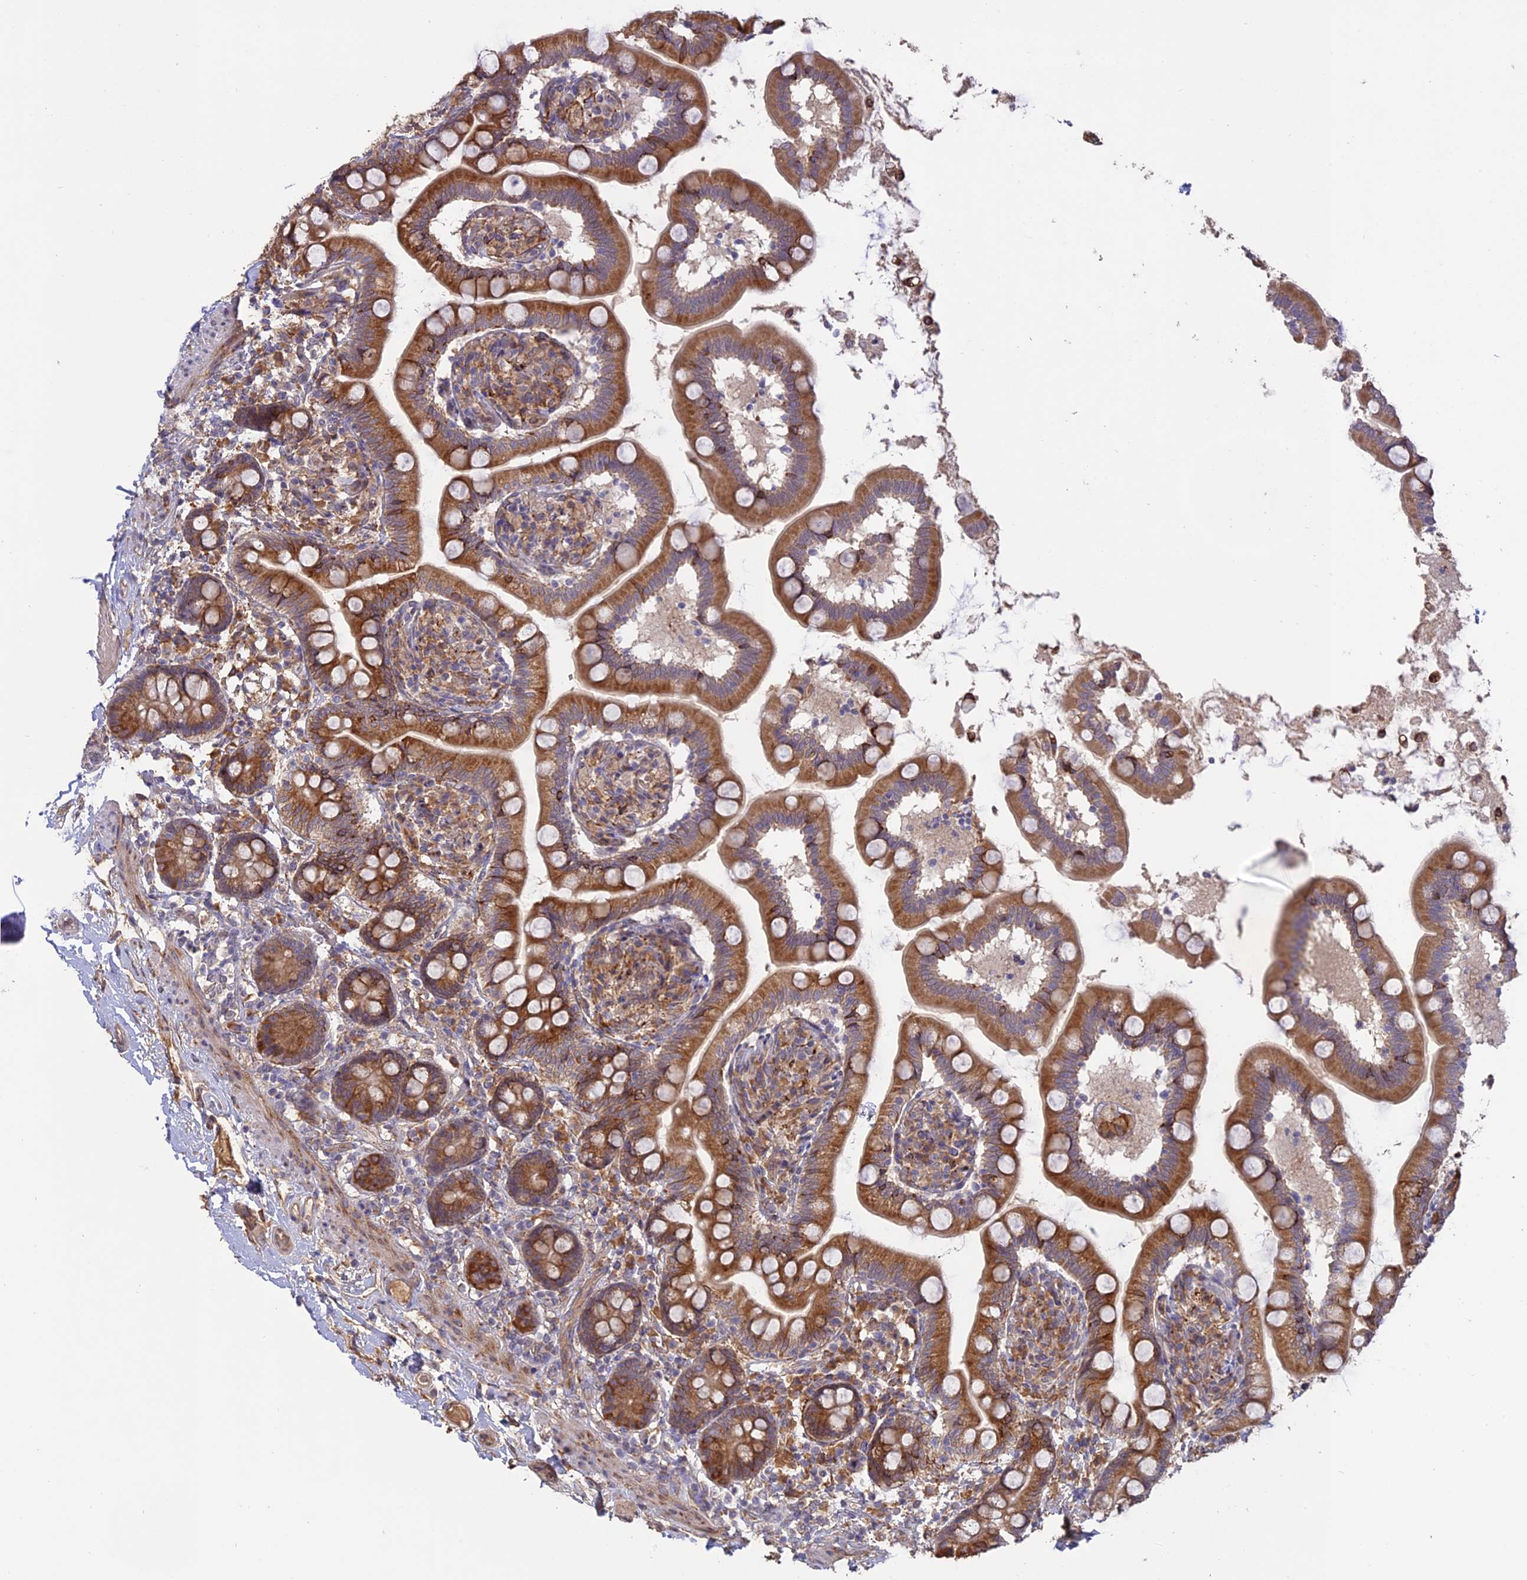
{"staining": {"intensity": "strong", "quantity": ">75%", "location": "cytoplasmic/membranous"}, "tissue": "small intestine", "cell_type": "Glandular cells", "image_type": "normal", "snomed": [{"axis": "morphology", "description": "Normal tissue, NOS"}, {"axis": "topography", "description": "Small intestine"}], "caption": "A high-resolution image shows immunohistochemistry (IHC) staining of benign small intestine, which shows strong cytoplasmic/membranous staining in approximately >75% of glandular cells. The protein is shown in brown color, while the nuclei are stained blue.", "gene": "PPIC", "patient": {"sex": "female", "age": 64}}